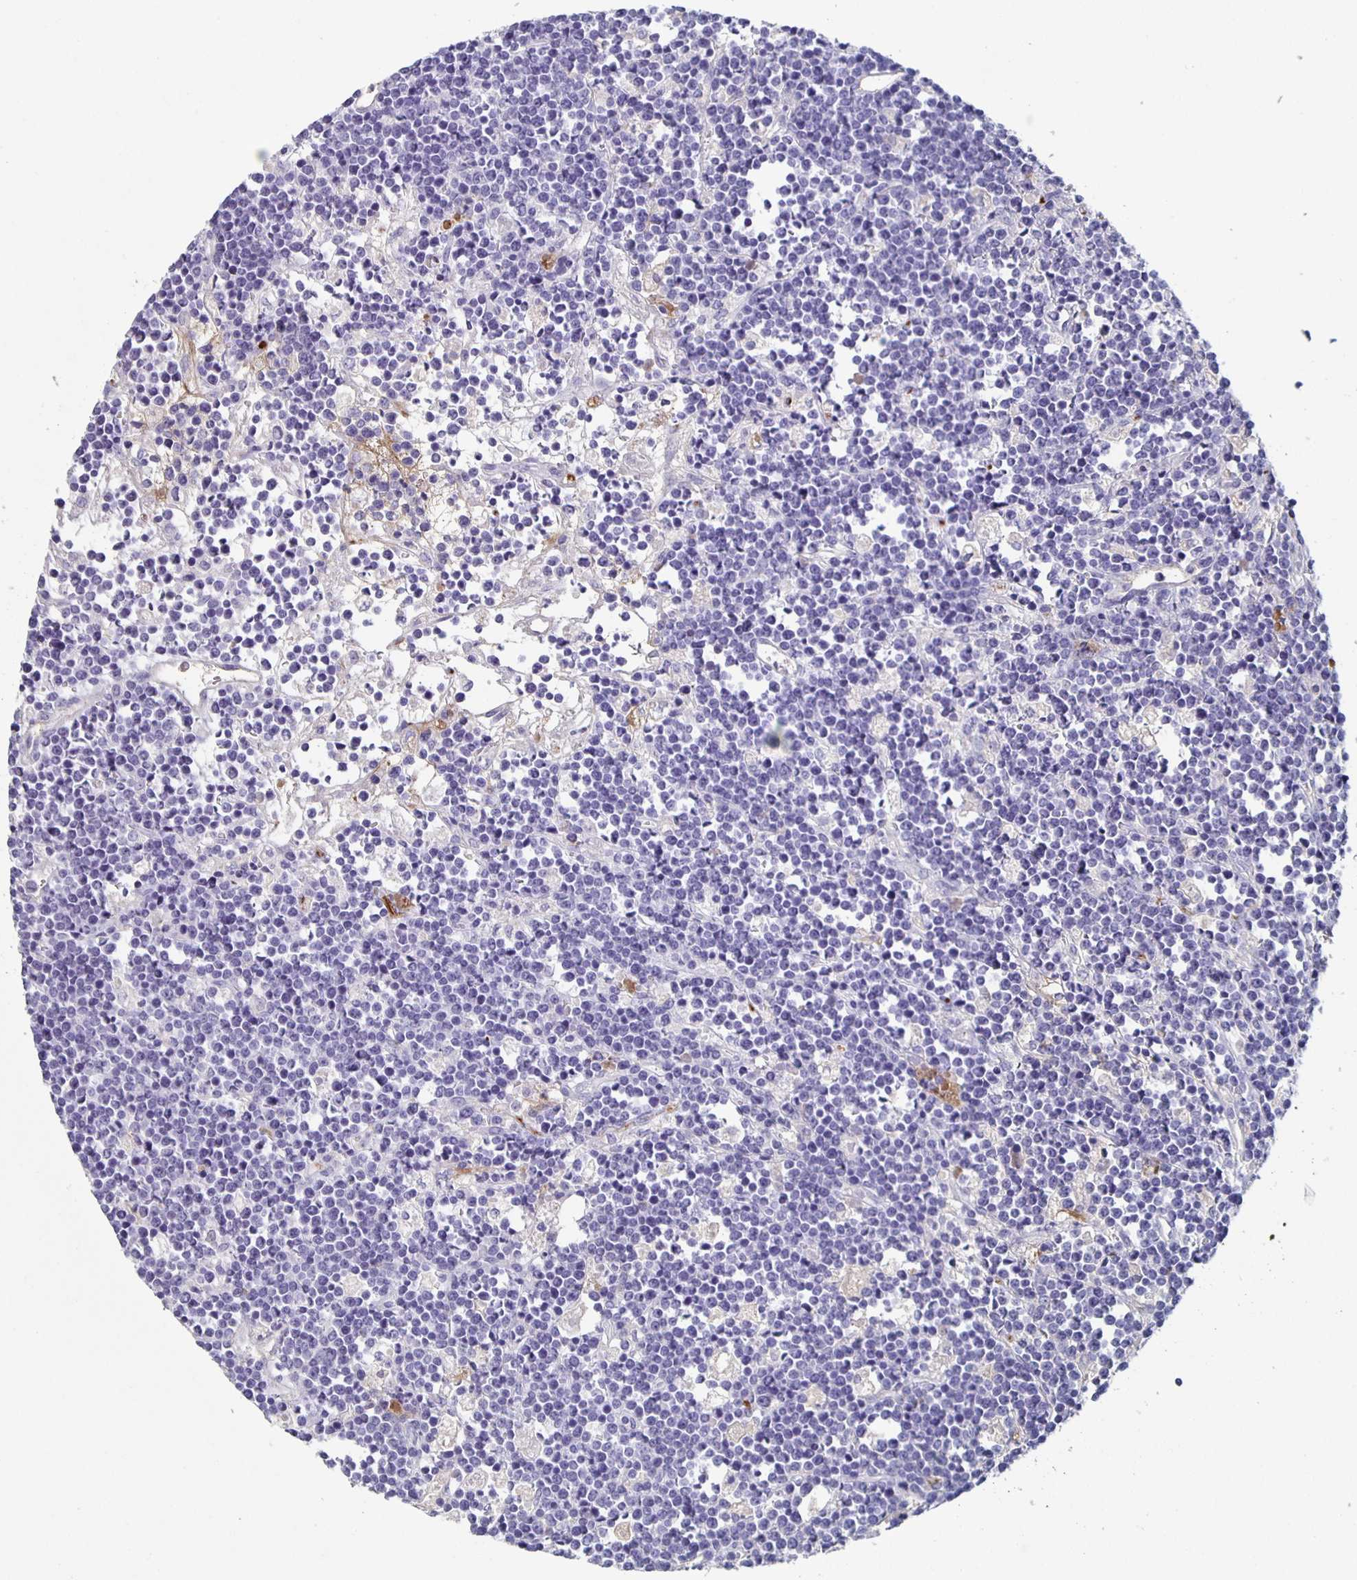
{"staining": {"intensity": "negative", "quantity": "none", "location": "none"}, "tissue": "lymphoma", "cell_type": "Tumor cells", "image_type": "cancer", "snomed": [{"axis": "morphology", "description": "Malignant lymphoma, non-Hodgkin's type, High grade"}, {"axis": "topography", "description": "Ovary"}], "caption": "High magnification brightfield microscopy of malignant lymphoma, non-Hodgkin's type (high-grade) stained with DAB (3,3'-diaminobenzidine) (brown) and counterstained with hematoxylin (blue): tumor cells show no significant expression.", "gene": "FGA", "patient": {"sex": "female", "age": 56}}